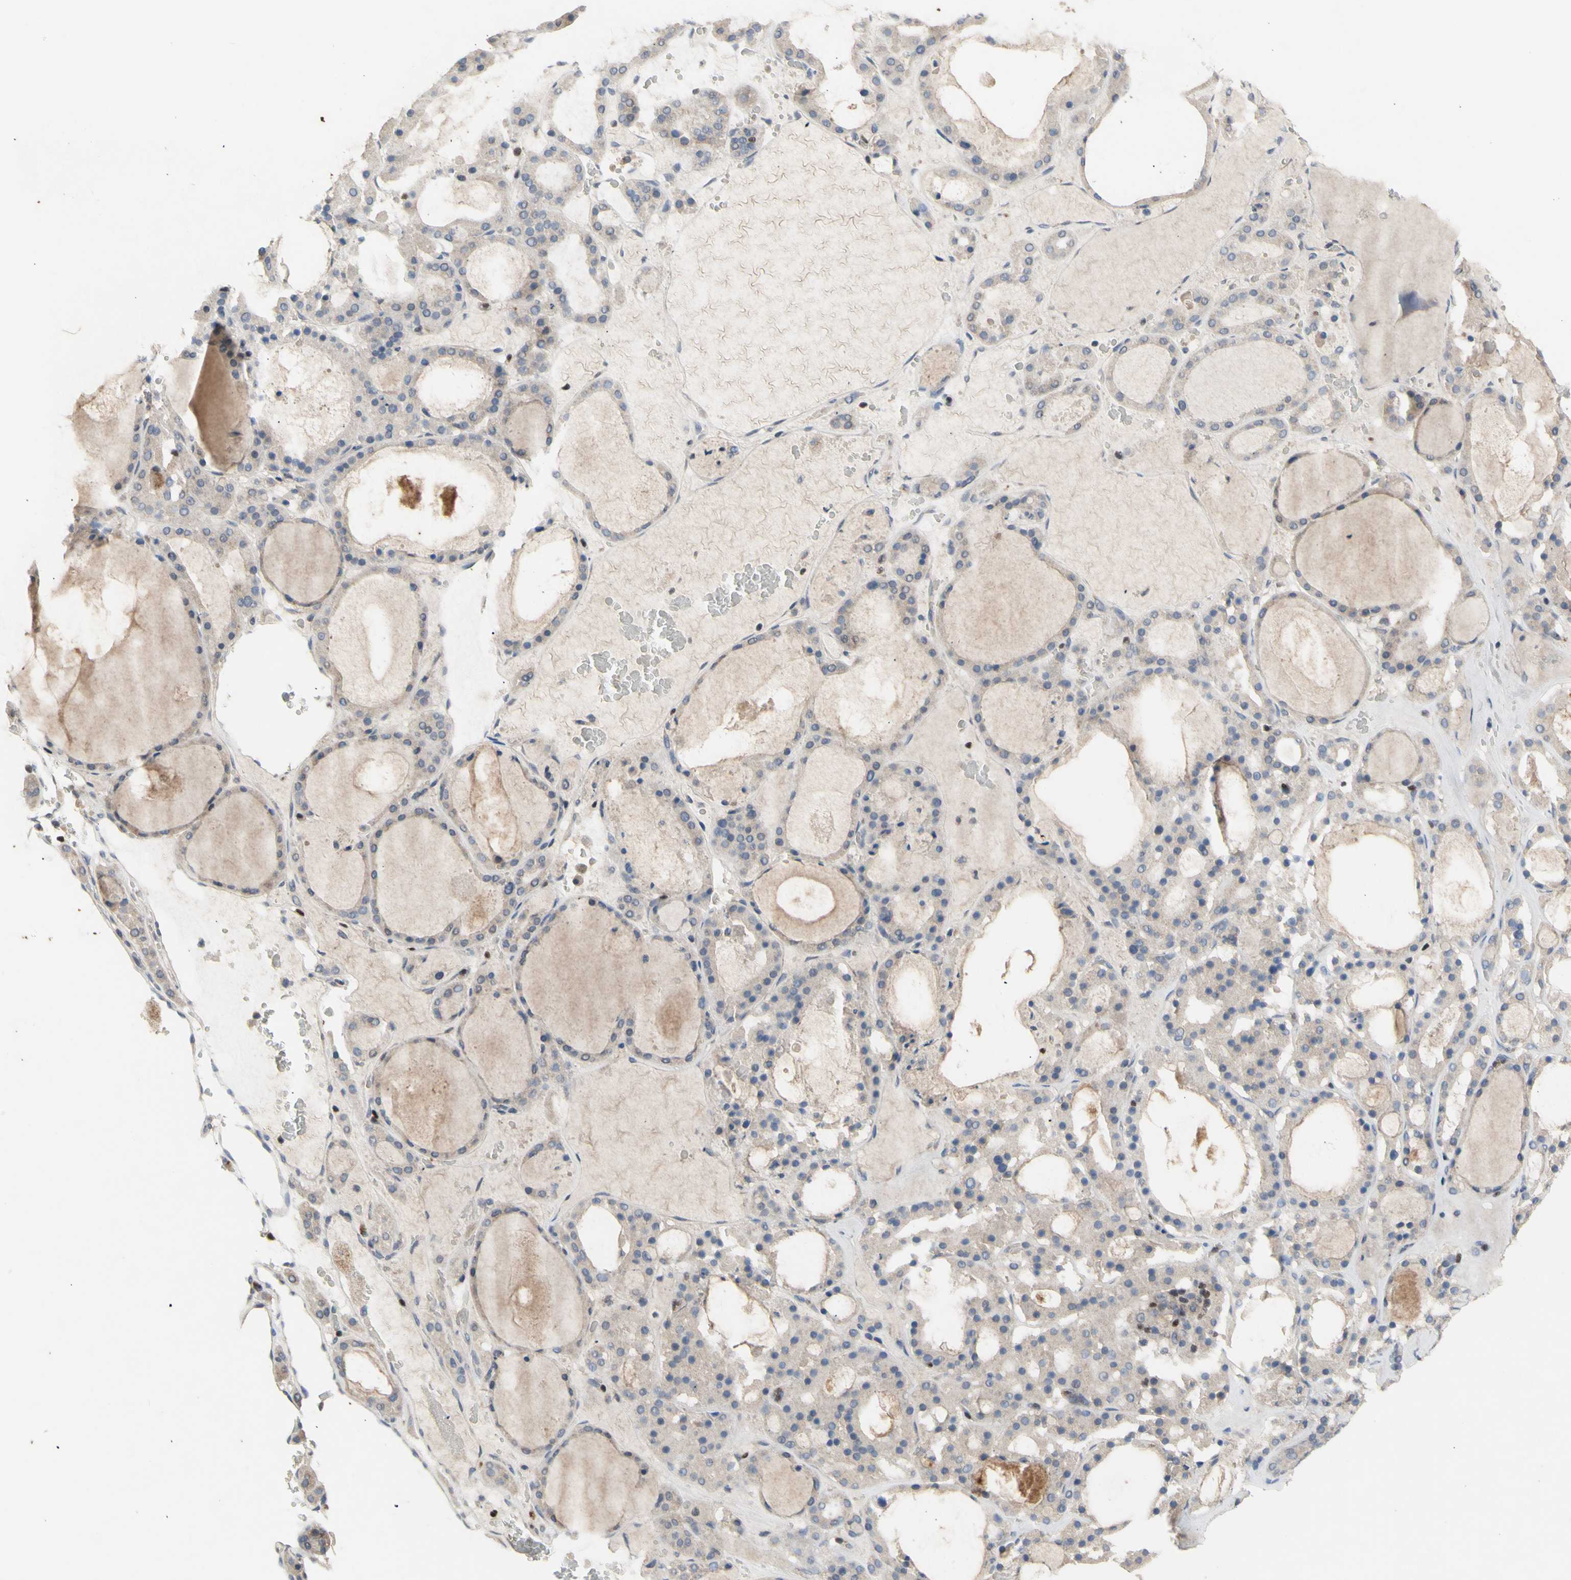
{"staining": {"intensity": "negative", "quantity": "none", "location": "none"}, "tissue": "thyroid gland", "cell_type": "Glandular cells", "image_type": "normal", "snomed": [{"axis": "morphology", "description": "Normal tissue, NOS"}, {"axis": "morphology", "description": "Carcinoma, NOS"}, {"axis": "topography", "description": "Thyroid gland"}], "caption": "Micrograph shows no protein expression in glandular cells of normal thyroid gland.", "gene": "NLRP1", "patient": {"sex": "female", "age": 86}}